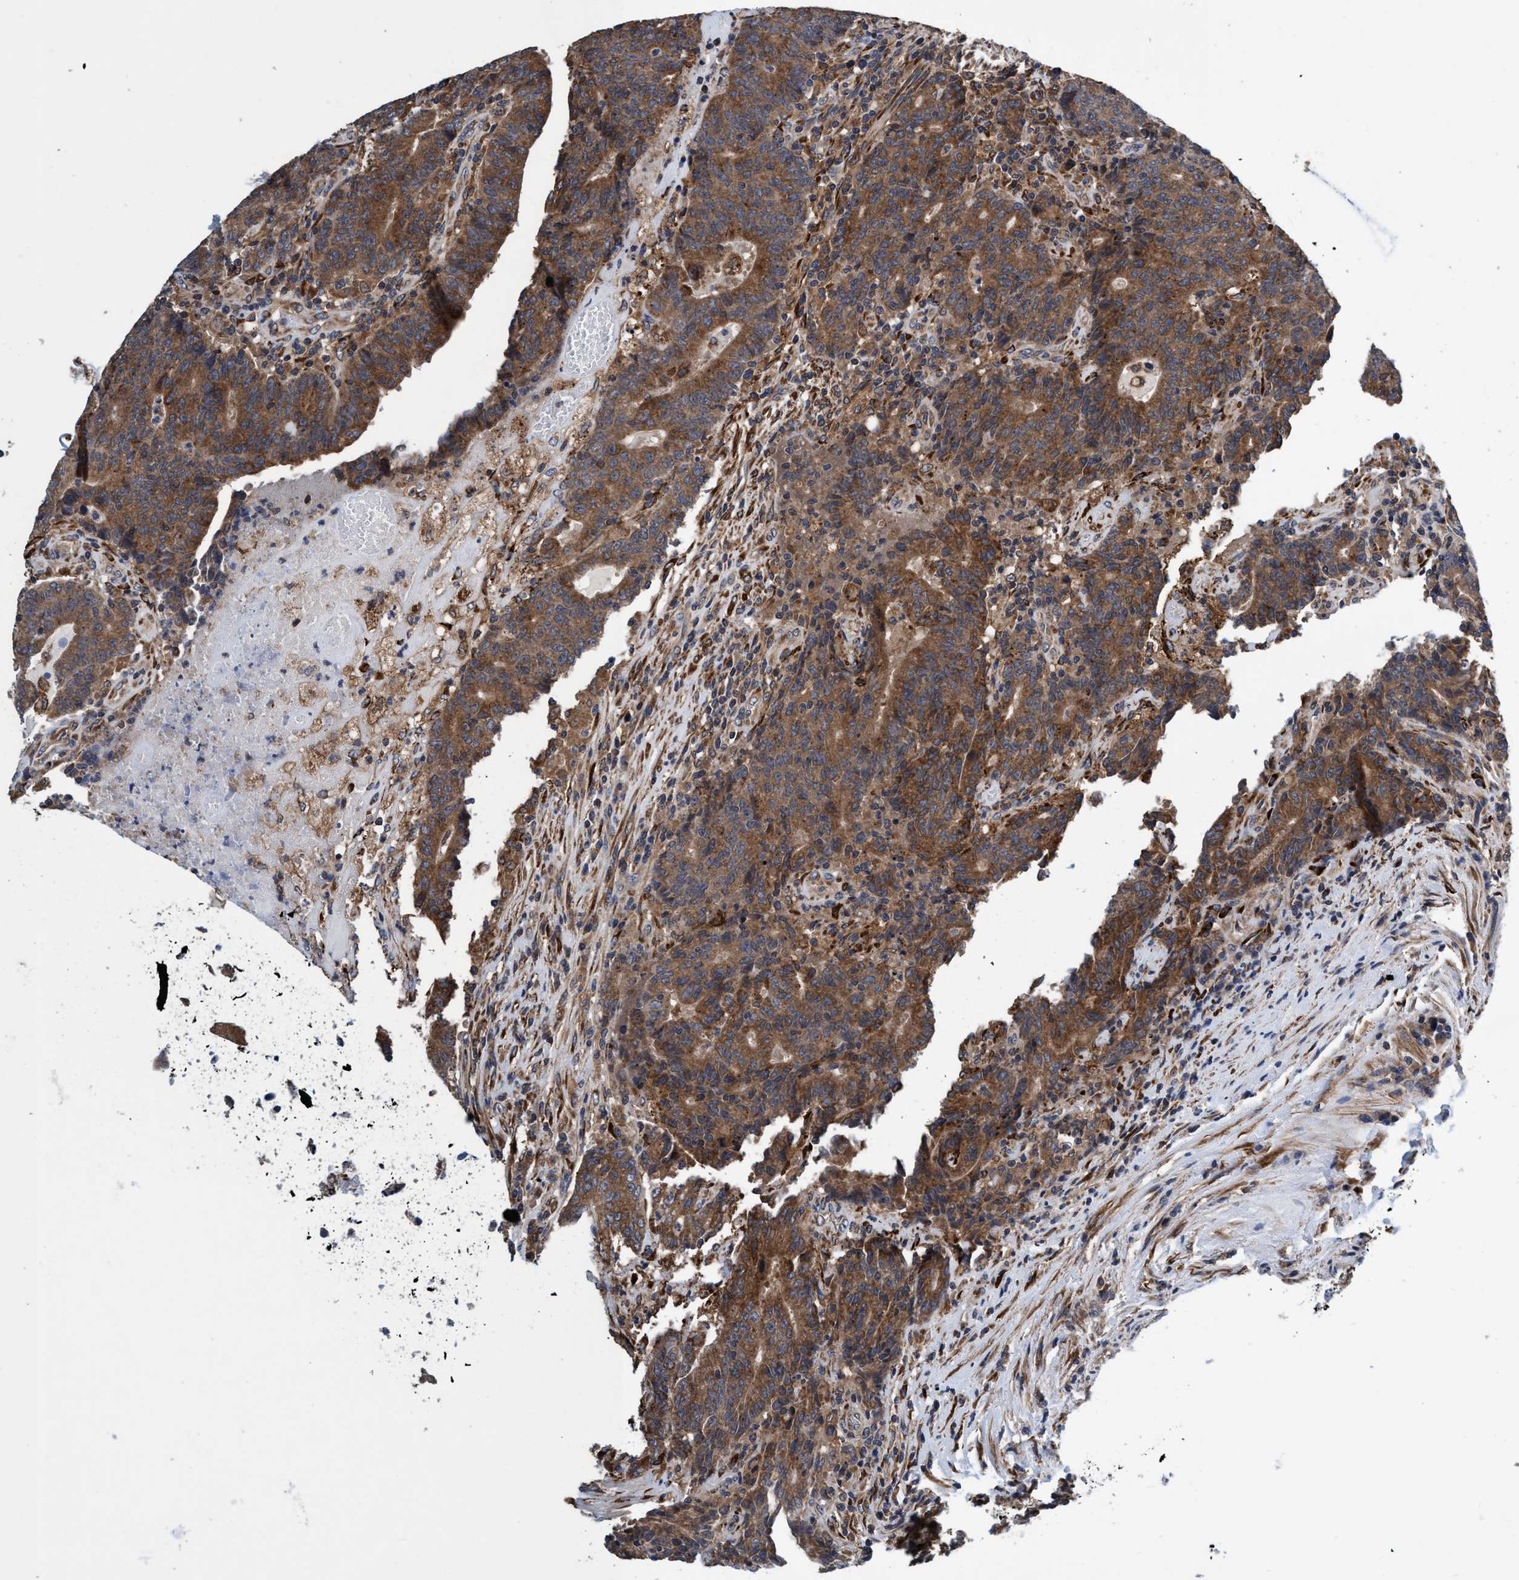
{"staining": {"intensity": "moderate", "quantity": ">75%", "location": "cytoplasmic/membranous"}, "tissue": "colorectal cancer", "cell_type": "Tumor cells", "image_type": "cancer", "snomed": [{"axis": "morphology", "description": "Normal tissue, NOS"}, {"axis": "morphology", "description": "Adenocarcinoma, NOS"}, {"axis": "topography", "description": "Colon"}], "caption": "DAB immunohistochemical staining of adenocarcinoma (colorectal) exhibits moderate cytoplasmic/membranous protein expression in about >75% of tumor cells.", "gene": "CALCOCO2", "patient": {"sex": "female", "age": 75}}